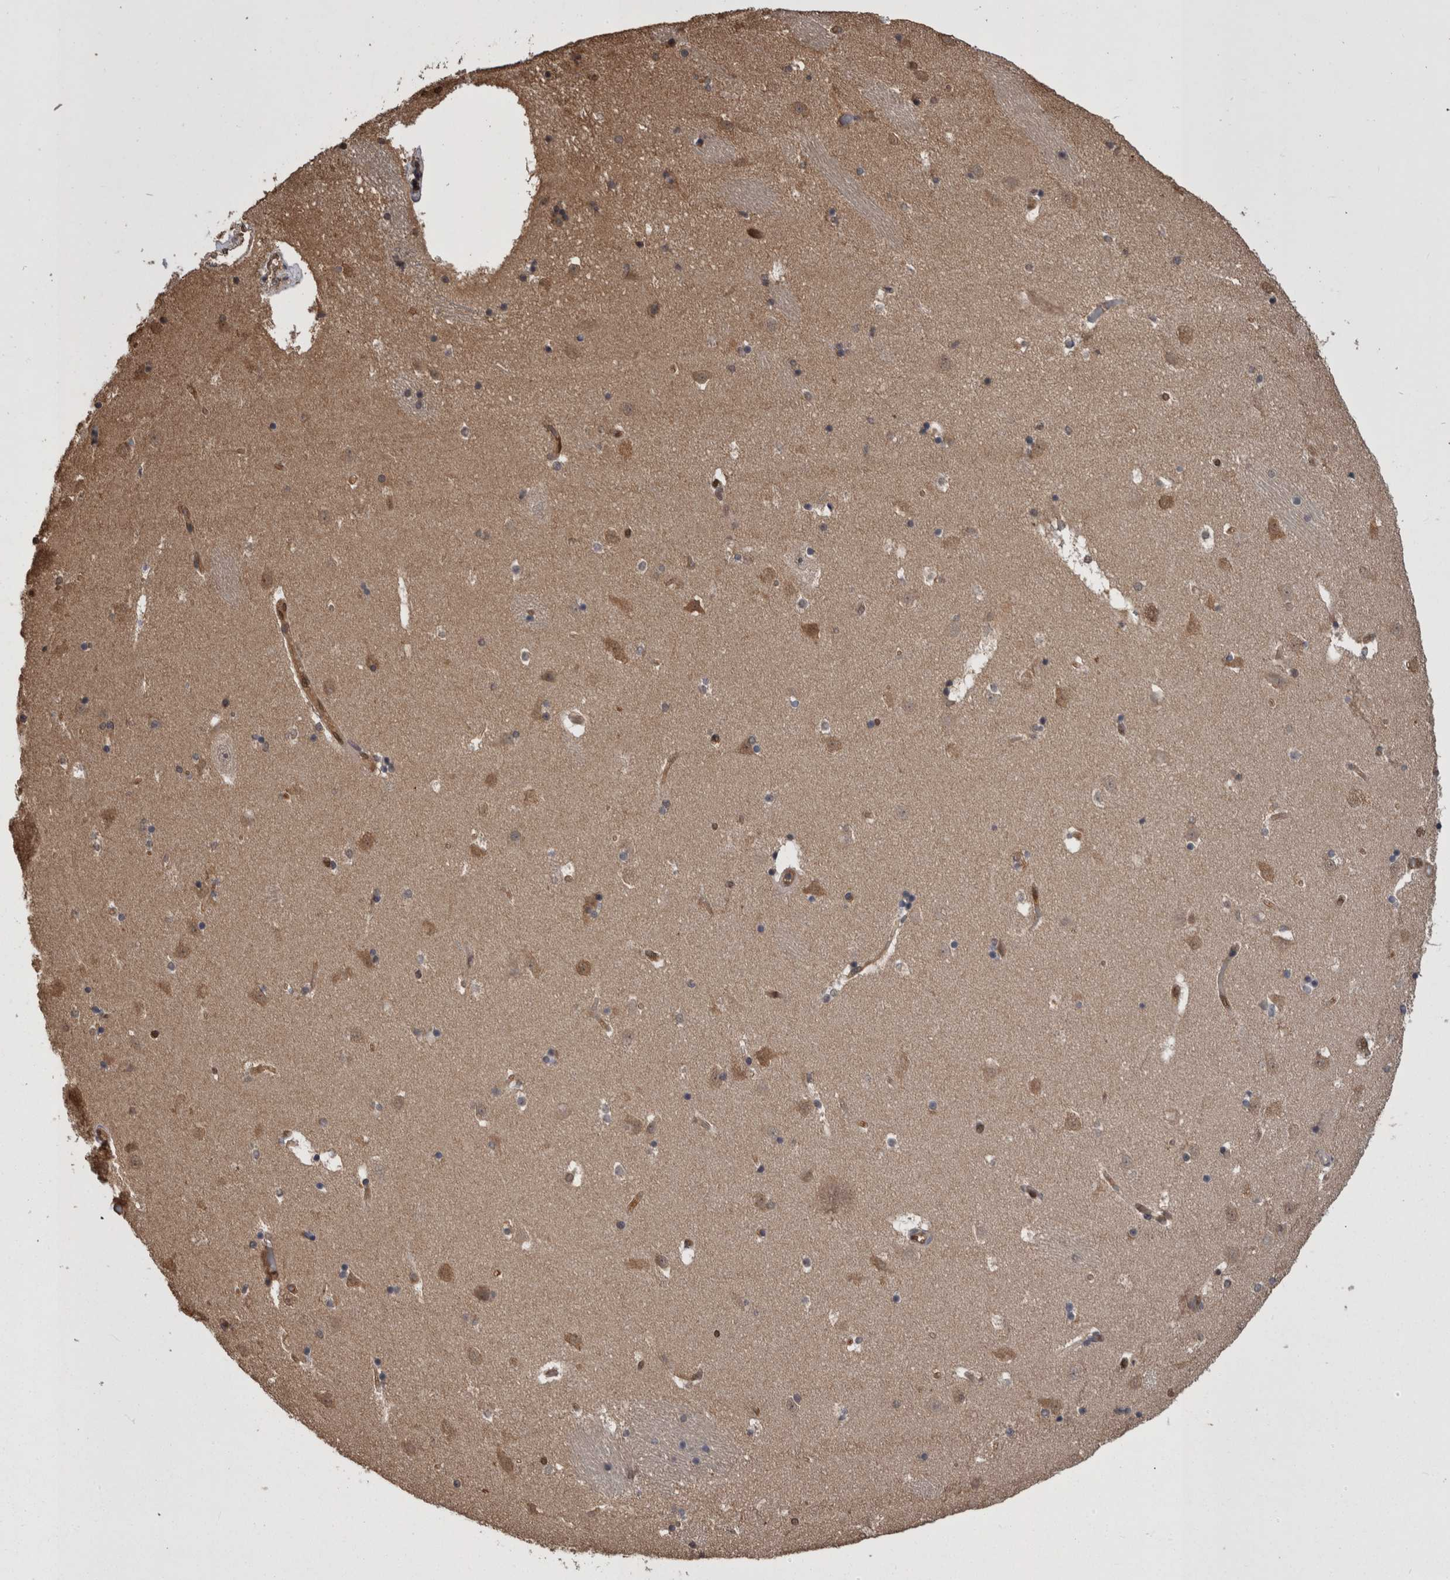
{"staining": {"intensity": "moderate", "quantity": "25%-75%", "location": "cytoplasmic/membranous"}, "tissue": "caudate", "cell_type": "Glial cells", "image_type": "normal", "snomed": [{"axis": "morphology", "description": "Normal tissue, NOS"}, {"axis": "topography", "description": "Lateral ventricle wall"}], "caption": "Immunohistochemistry histopathology image of benign caudate: caudate stained using immunohistochemistry (IHC) demonstrates medium levels of moderate protein expression localized specifically in the cytoplasmic/membranous of glial cells, appearing as a cytoplasmic/membranous brown color.", "gene": "LXN", "patient": {"sex": "male", "age": 45}}